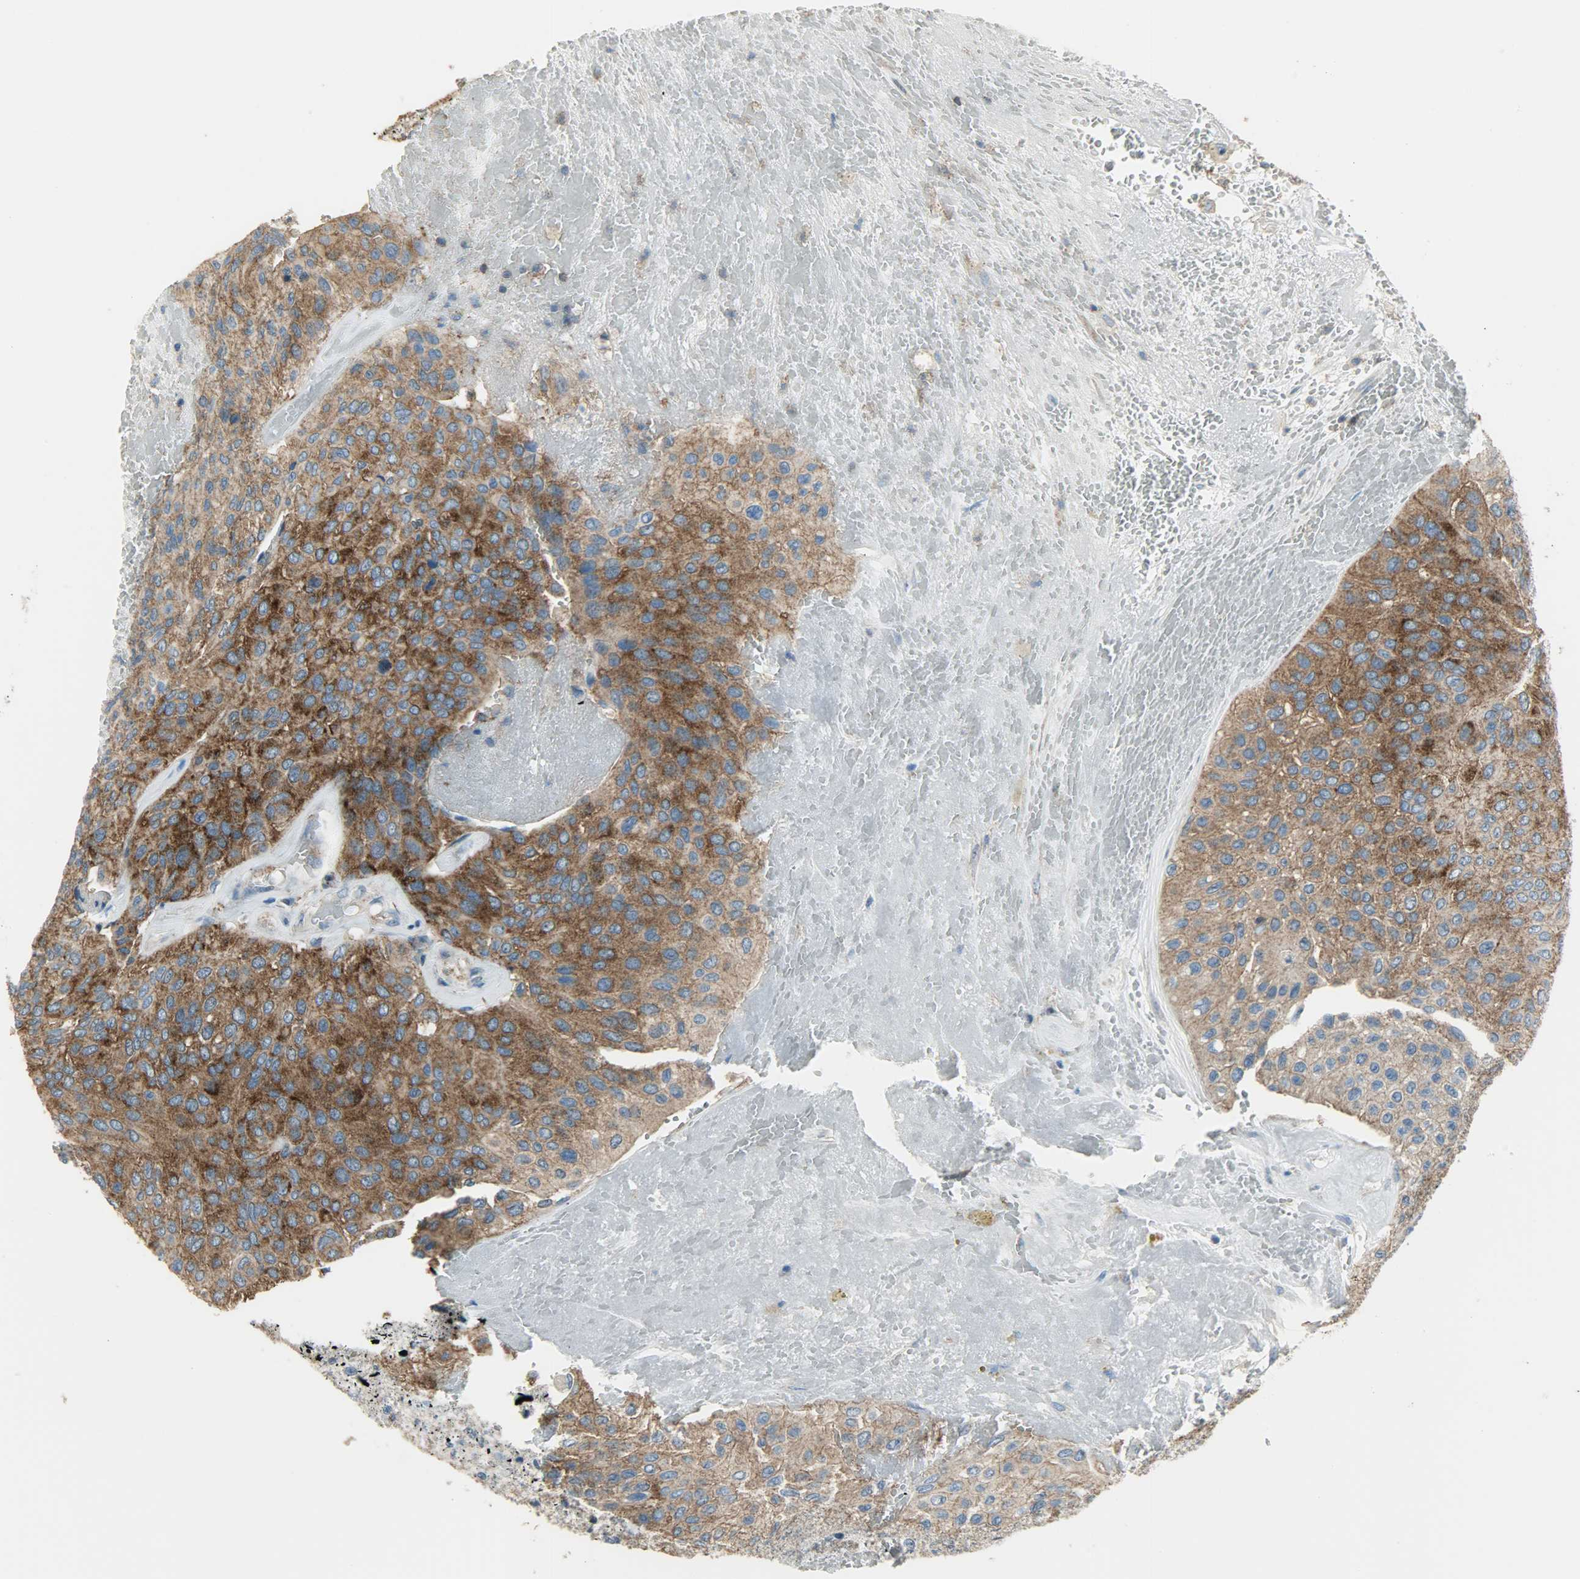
{"staining": {"intensity": "strong", "quantity": ">75%", "location": "cytoplasmic/membranous"}, "tissue": "urothelial cancer", "cell_type": "Tumor cells", "image_type": "cancer", "snomed": [{"axis": "morphology", "description": "Urothelial carcinoma, High grade"}, {"axis": "topography", "description": "Urinary bladder"}], "caption": "Immunohistochemical staining of human urothelial cancer reveals strong cytoplasmic/membranous protein staining in approximately >75% of tumor cells.", "gene": "DNAJA4", "patient": {"sex": "male", "age": 66}}